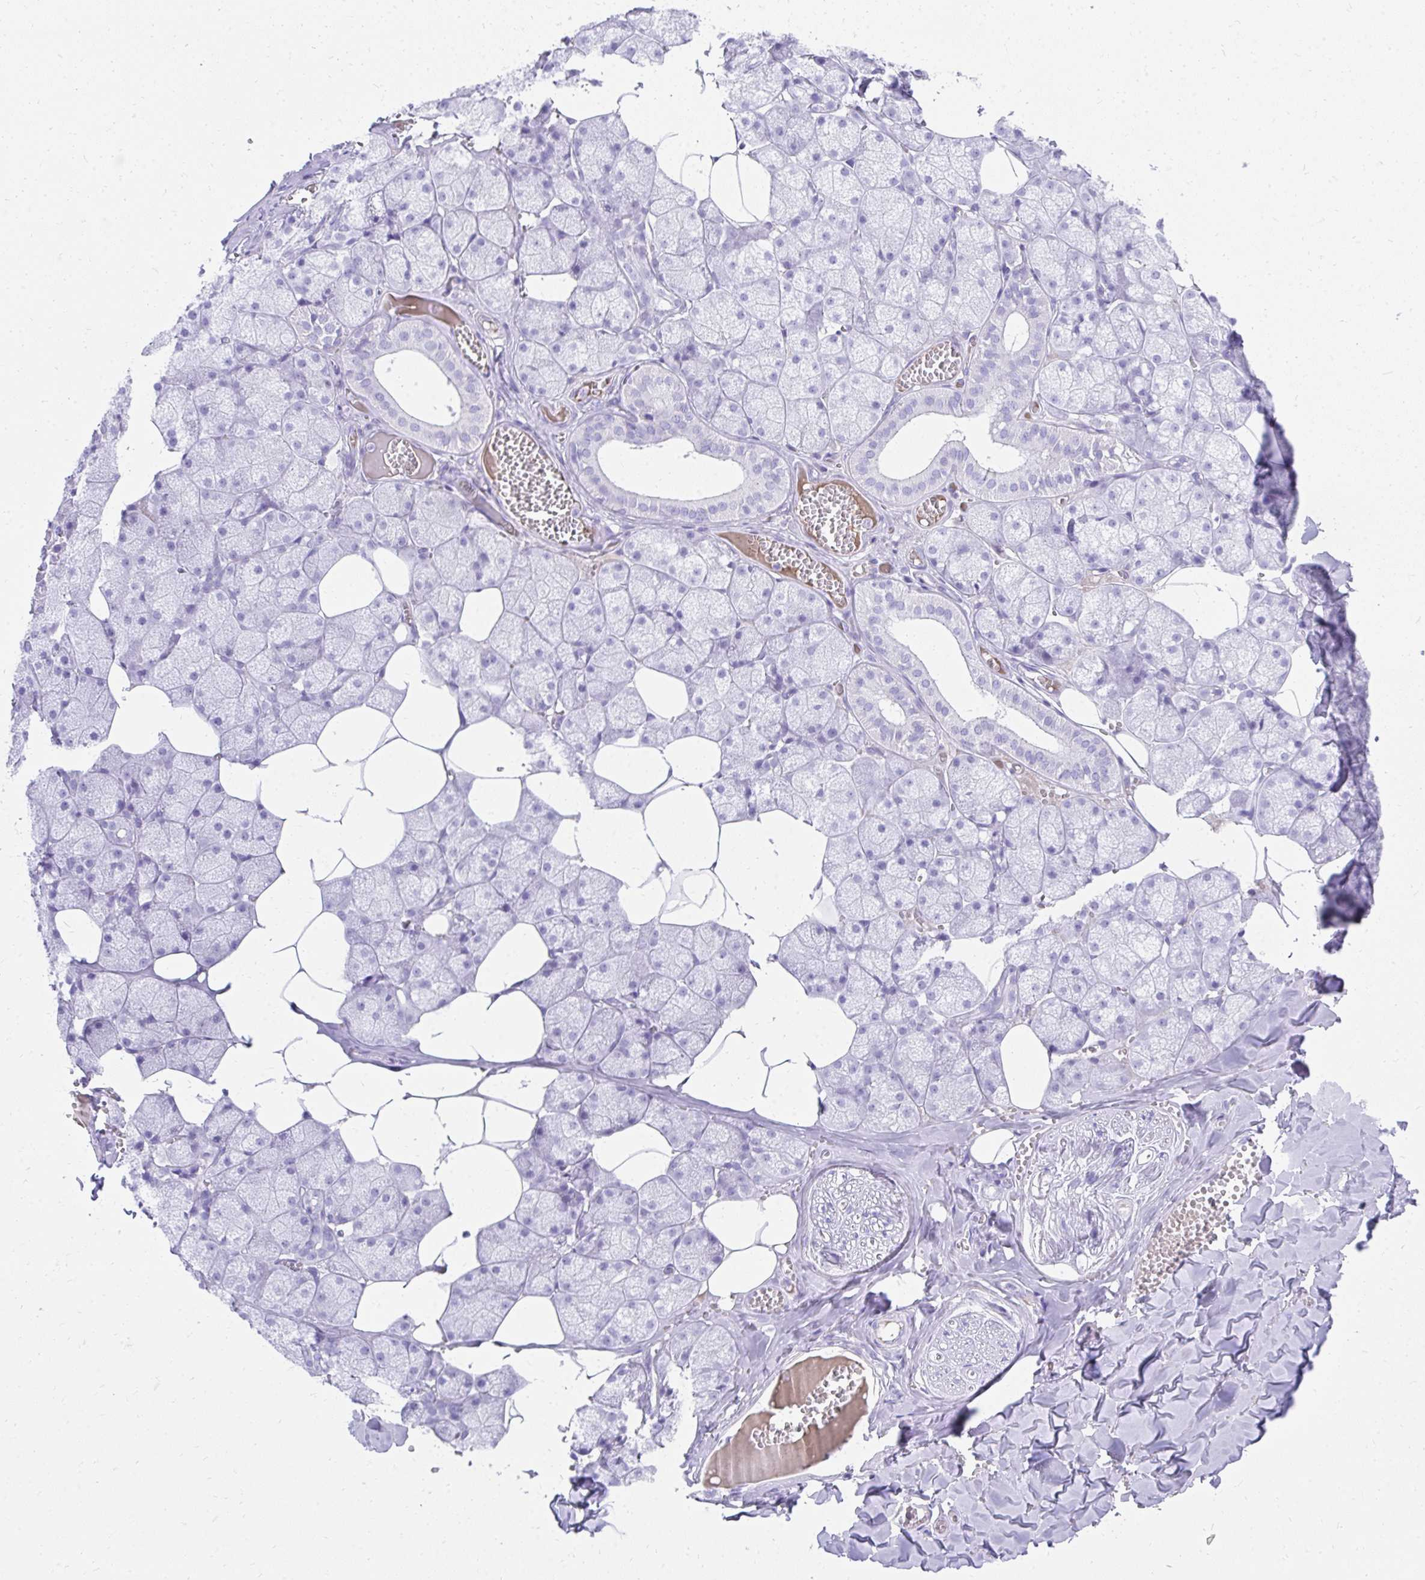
{"staining": {"intensity": "negative", "quantity": "none", "location": "none"}, "tissue": "salivary gland", "cell_type": "Glandular cells", "image_type": "normal", "snomed": [{"axis": "morphology", "description": "Normal tissue, NOS"}, {"axis": "topography", "description": "Salivary gland"}, {"axis": "topography", "description": "Peripheral nerve tissue"}], "caption": "An immunohistochemistry histopathology image of normal salivary gland is shown. There is no staining in glandular cells of salivary gland. (DAB (3,3'-diaminobenzidine) immunohistochemistry (IHC), high magnification).", "gene": "TNNT1", "patient": {"sex": "male", "age": 38}}